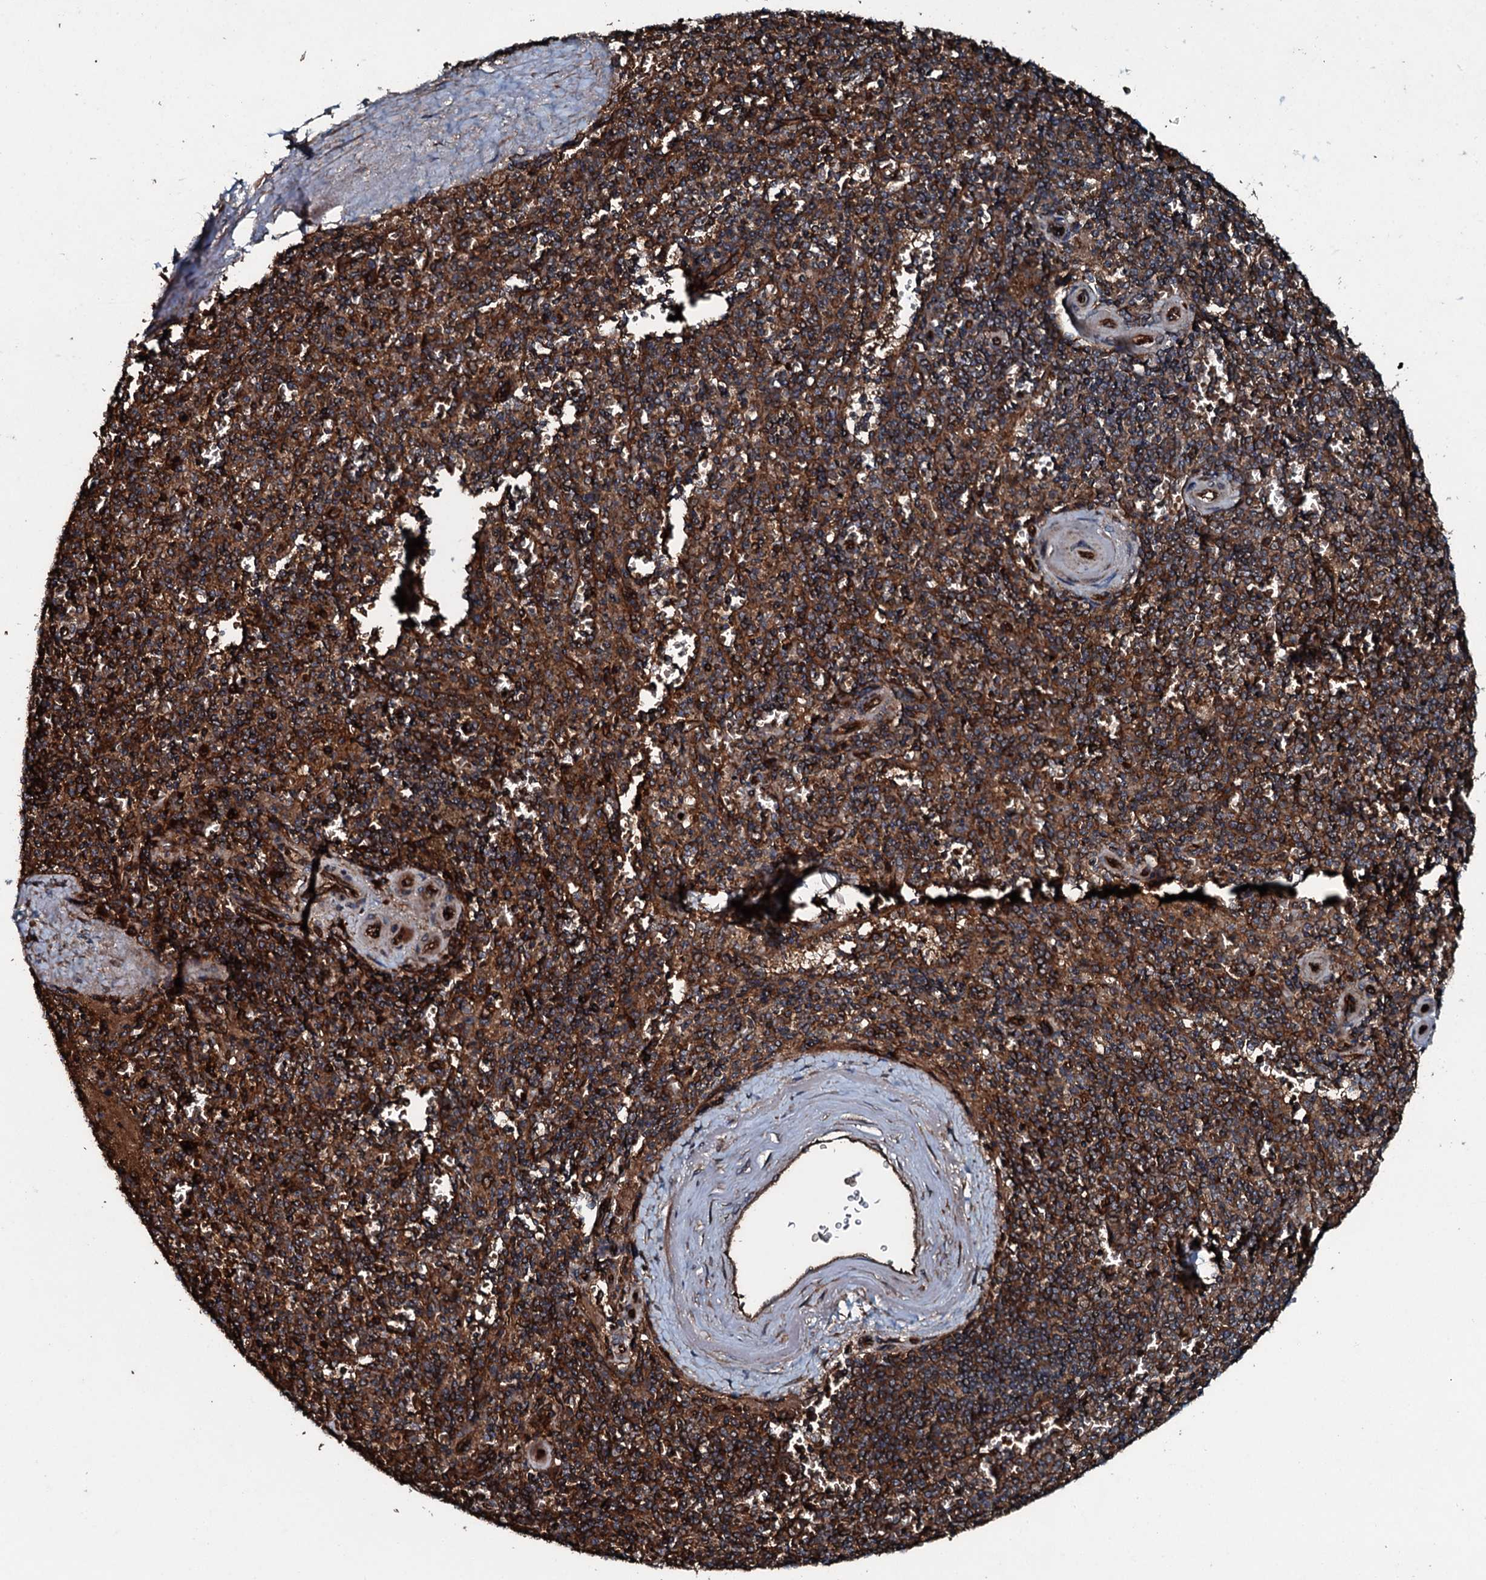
{"staining": {"intensity": "moderate", "quantity": ">75%", "location": "cytoplasmic/membranous"}, "tissue": "spleen", "cell_type": "Cells in red pulp", "image_type": "normal", "snomed": [{"axis": "morphology", "description": "Normal tissue, NOS"}, {"axis": "topography", "description": "Spleen"}], "caption": "A medium amount of moderate cytoplasmic/membranous staining is seen in about >75% of cells in red pulp in normal spleen. (DAB = brown stain, brightfield microscopy at high magnification).", "gene": "TRIM7", "patient": {"sex": "male", "age": 82}}